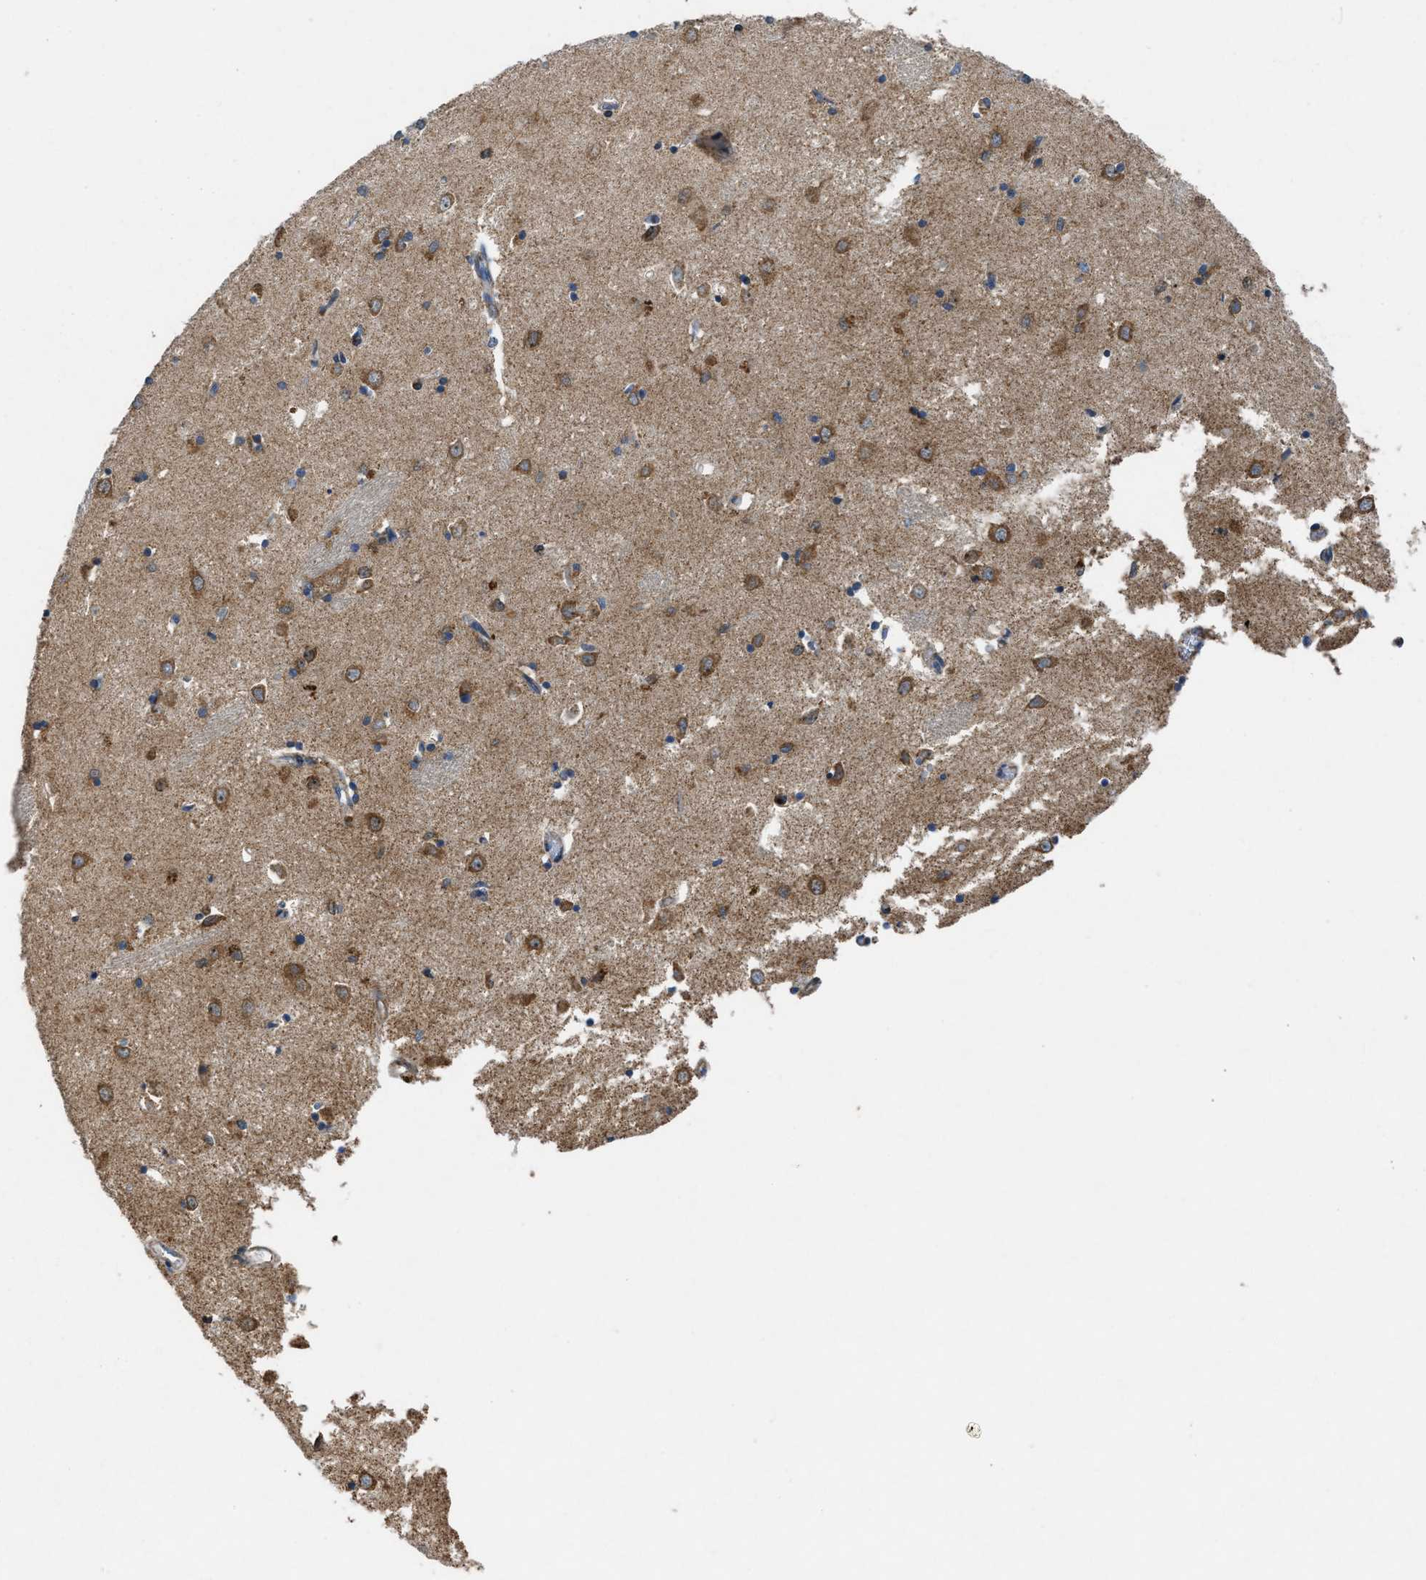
{"staining": {"intensity": "moderate", "quantity": "25%-75%", "location": "cytoplasmic/membranous"}, "tissue": "caudate", "cell_type": "Glial cells", "image_type": "normal", "snomed": [{"axis": "morphology", "description": "Normal tissue, NOS"}, {"axis": "topography", "description": "Lateral ventricle wall"}], "caption": "Immunohistochemical staining of normal caudate reveals medium levels of moderate cytoplasmic/membranous positivity in approximately 25%-75% of glial cells.", "gene": "TMEM150A", "patient": {"sex": "female", "age": 19}}